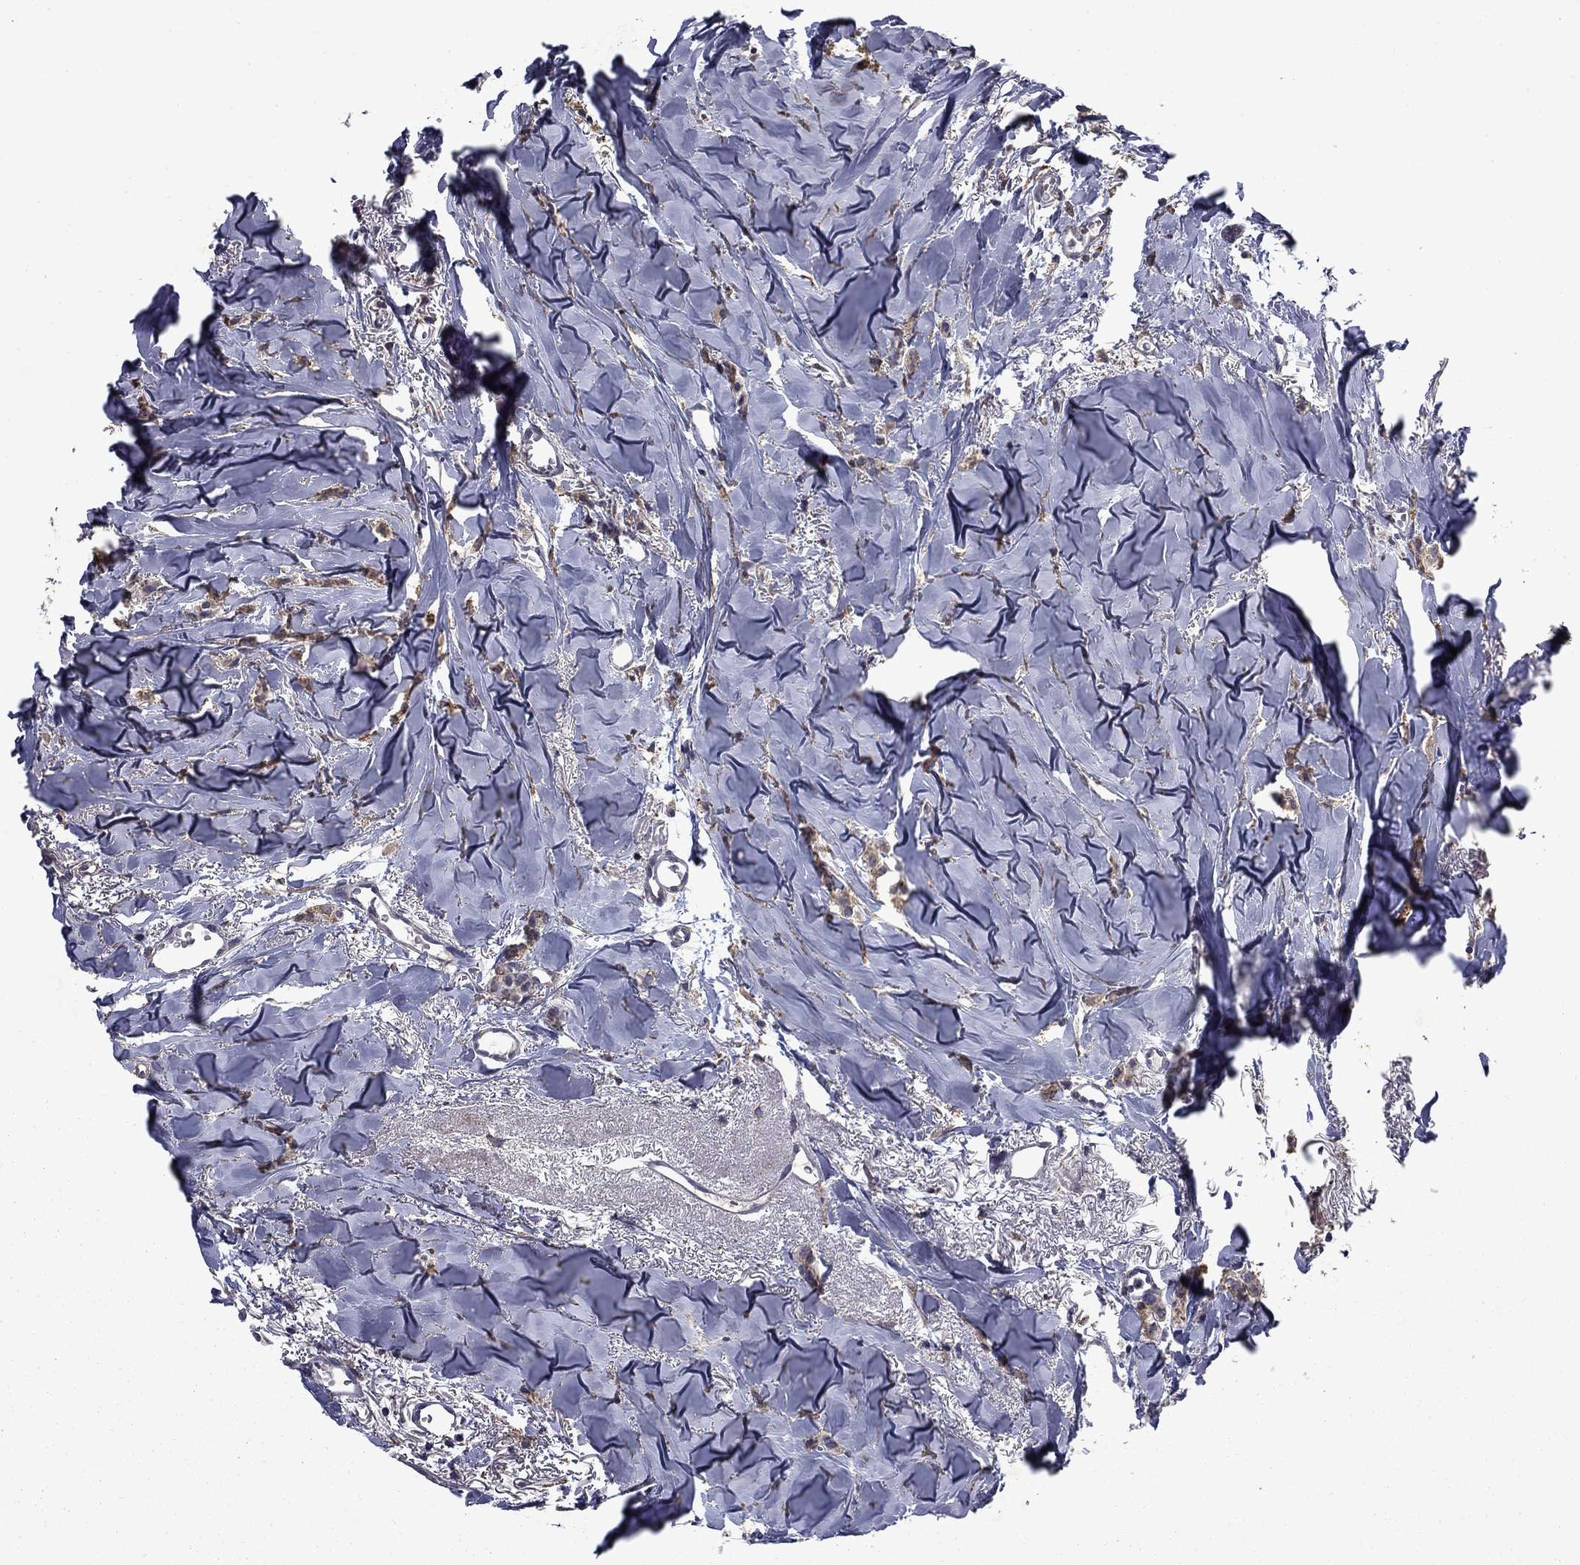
{"staining": {"intensity": "weak", "quantity": "<25%", "location": "cytoplasmic/membranous"}, "tissue": "breast cancer", "cell_type": "Tumor cells", "image_type": "cancer", "snomed": [{"axis": "morphology", "description": "Duct carcinoma"}, {"axis": "topography", "description": "Breast"}], "caption": "There is no significant positivity in tumor cells of breast cancer (infiltrating ductal carcinoma). Brightfield microscopy of IHC stained with DAB (brown) and hematoxylin (blue), captured at high magnification.", "gene": "MFAP3L", "patient": {"sex": "female", "age": 85}}